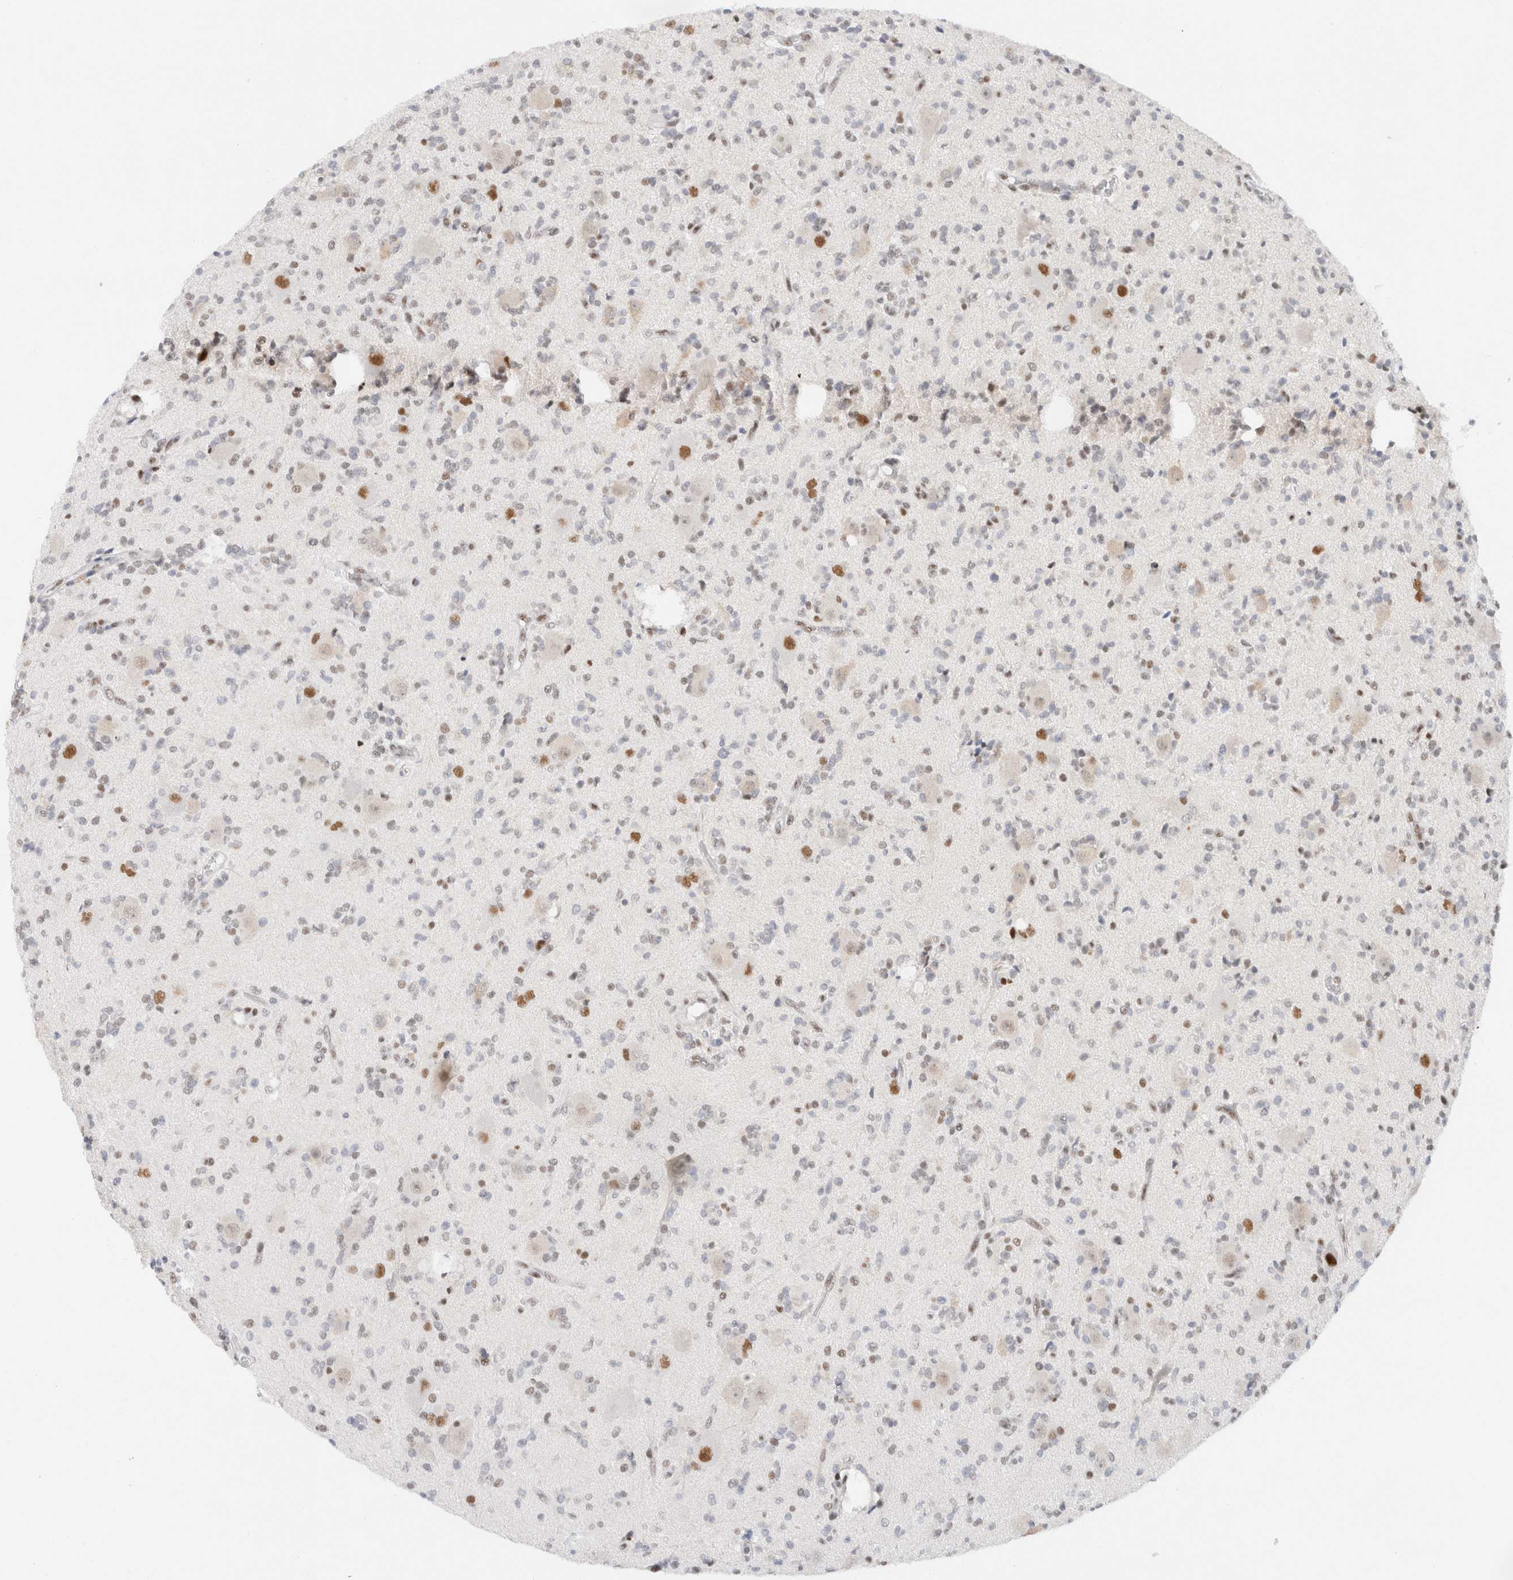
{"staining": {"intensity": "moderate", "quantity": "<25%", "location": "nuclear"}, "tissue": "glioma", "cell_type": "Tumor cells", "image_type": "cancer", "snomed": [{"axis": "morphology", "description": "Glioma, malignant, High grade"}, {"axis": "topography", "description": "Brain"}], "caption": "Moderate nuclear staining for a protein is identified in about <25% of tumor cells of malignant glioma (high-grade) using IHC.", "gene": "COPS7A", "patient": {"sex": "male", "age": 34}}